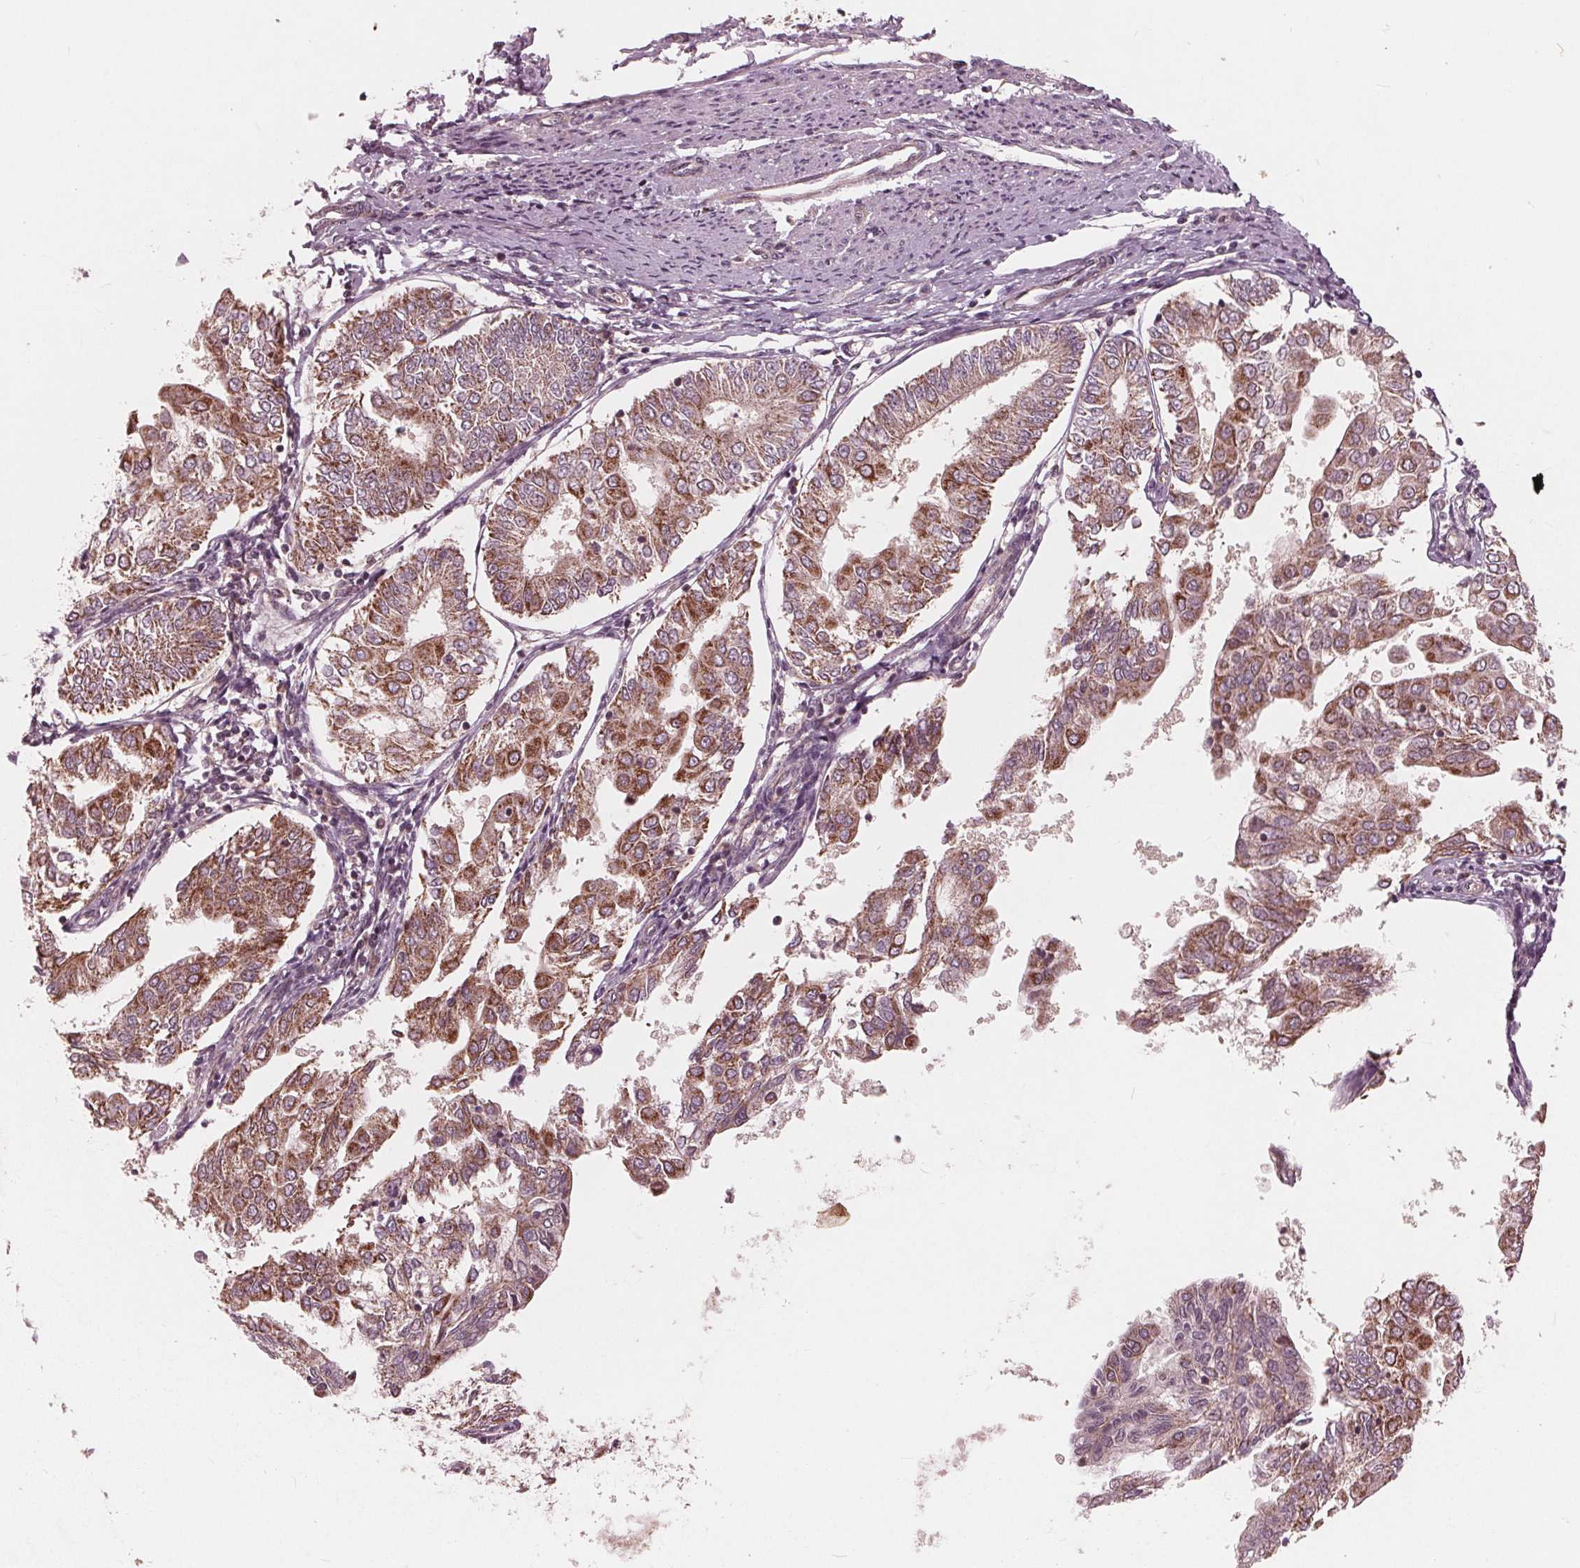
{"staining": {"intensity": "moderate", "quantity": ">75%", "location": "cytoplasmic/membranous"}, "tissue": "endometrial cancer", "cell_type": "Tumor cells", "image_type": "cancer", "snomed": [{"axis": "morphology", "description": "Adenocarcinoma, NOS"}, {"axis": "topography", "description": "Endometrium"}], "caption": "Protein staining shows moderate cytoplasmic/membranous positivity in approximately >75% of tumor cells in endometrial cancer (adenocarcinoma).", "gene": "UBALD1", "patient": {"sex": "female", "age": 68}}